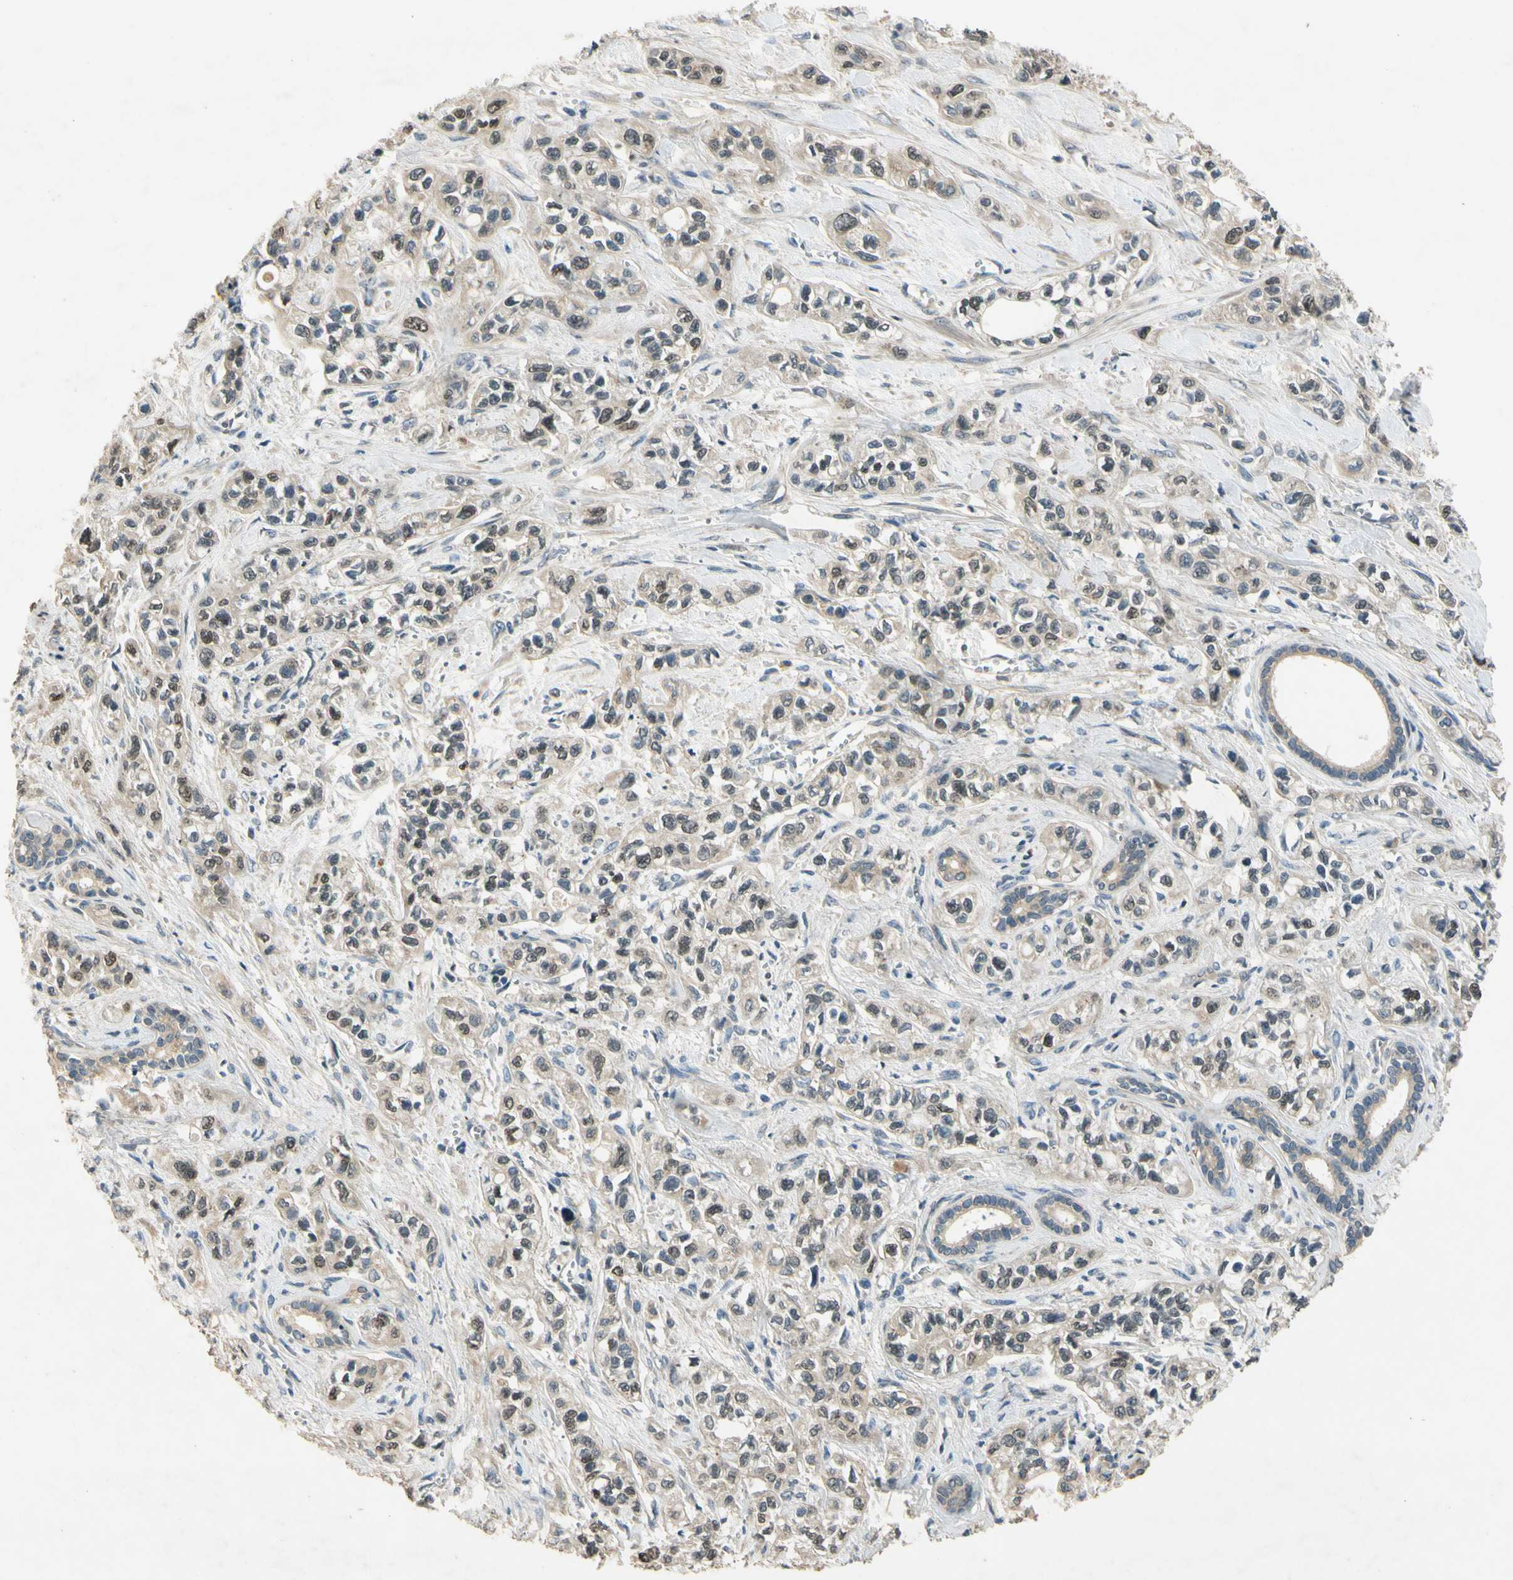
{"staining": {"intensity": "weak", "quantity": "<25%", "location": "nuclear"}, "tissue": "pancreatic cancer", "cell_type": "Tumor cells", "image_type": "cancer", "snomed": [{"axis": "morphology", "description": "Adenocarcinoma, NOS"}, {"axis": "topography", "description": "Pancreas"}], "caption": "Pancreatic cancer was stained to show a protein in brown. There is no significant staining in tumor cells.", "gene": "ALKBH3", "patient": {"sex": "male", "age": 74}}